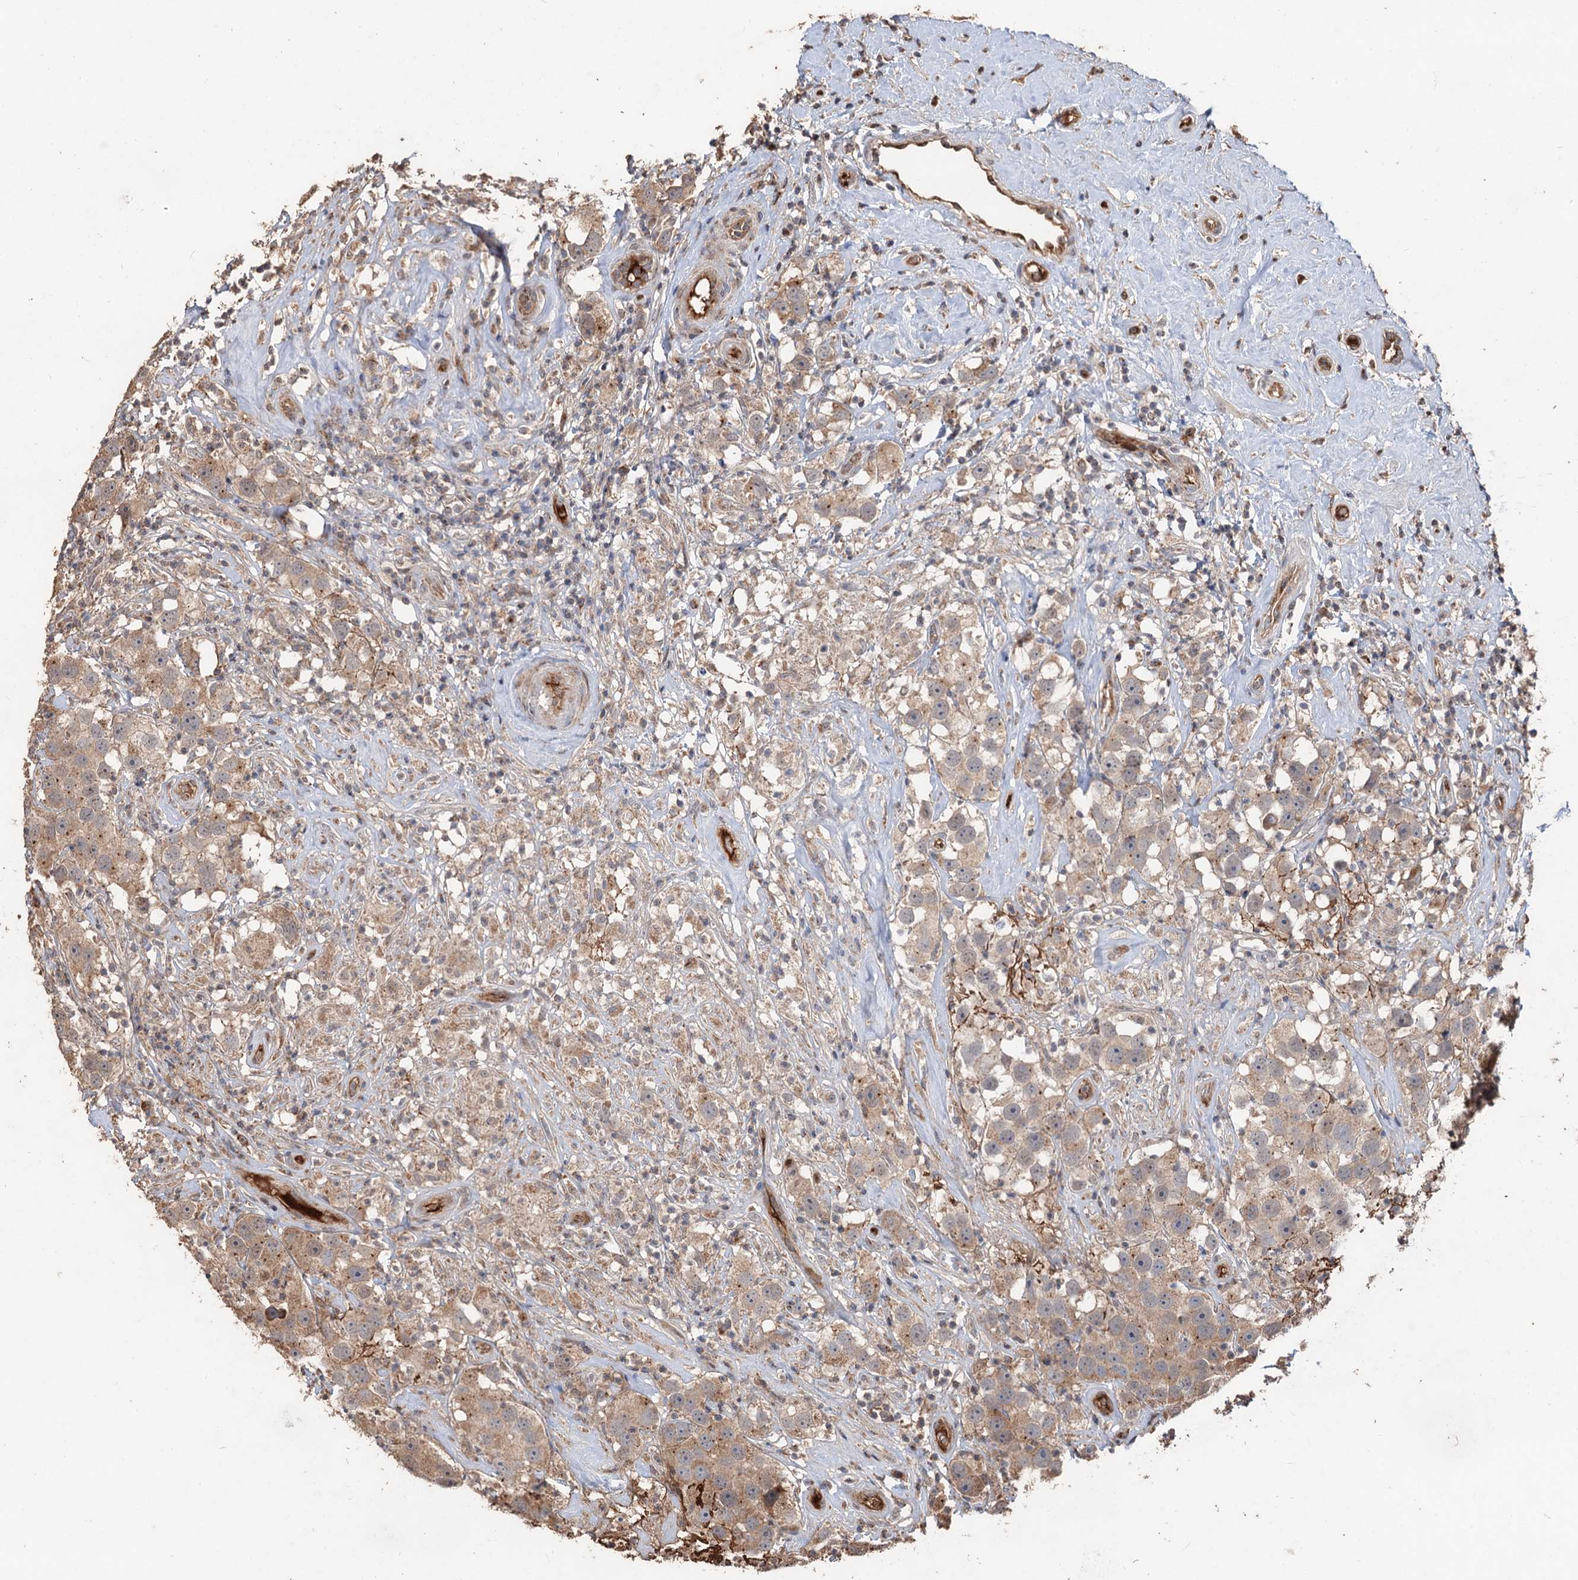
{"staining": {"intensity": "weak", "quantity": "25%-75%", "location": "cytoplasmic/membranous"}, "tissue": "testis cancer", "cell_type": "Tumor cells", "image_type": "cancer", "snomed": [{"axis": "morphology", "description": "Seminoma, NOS"}, {"axis": "topography", "description": "Testis"}], "caption": "IHC (DAB) staining of human testis seminoma demonstrates weak cytoplasmic/membranous protein expression in about 25%-75% of tumor cells.", "gene": "DEXI", "patient": {"sex": "male", "age": 49}}